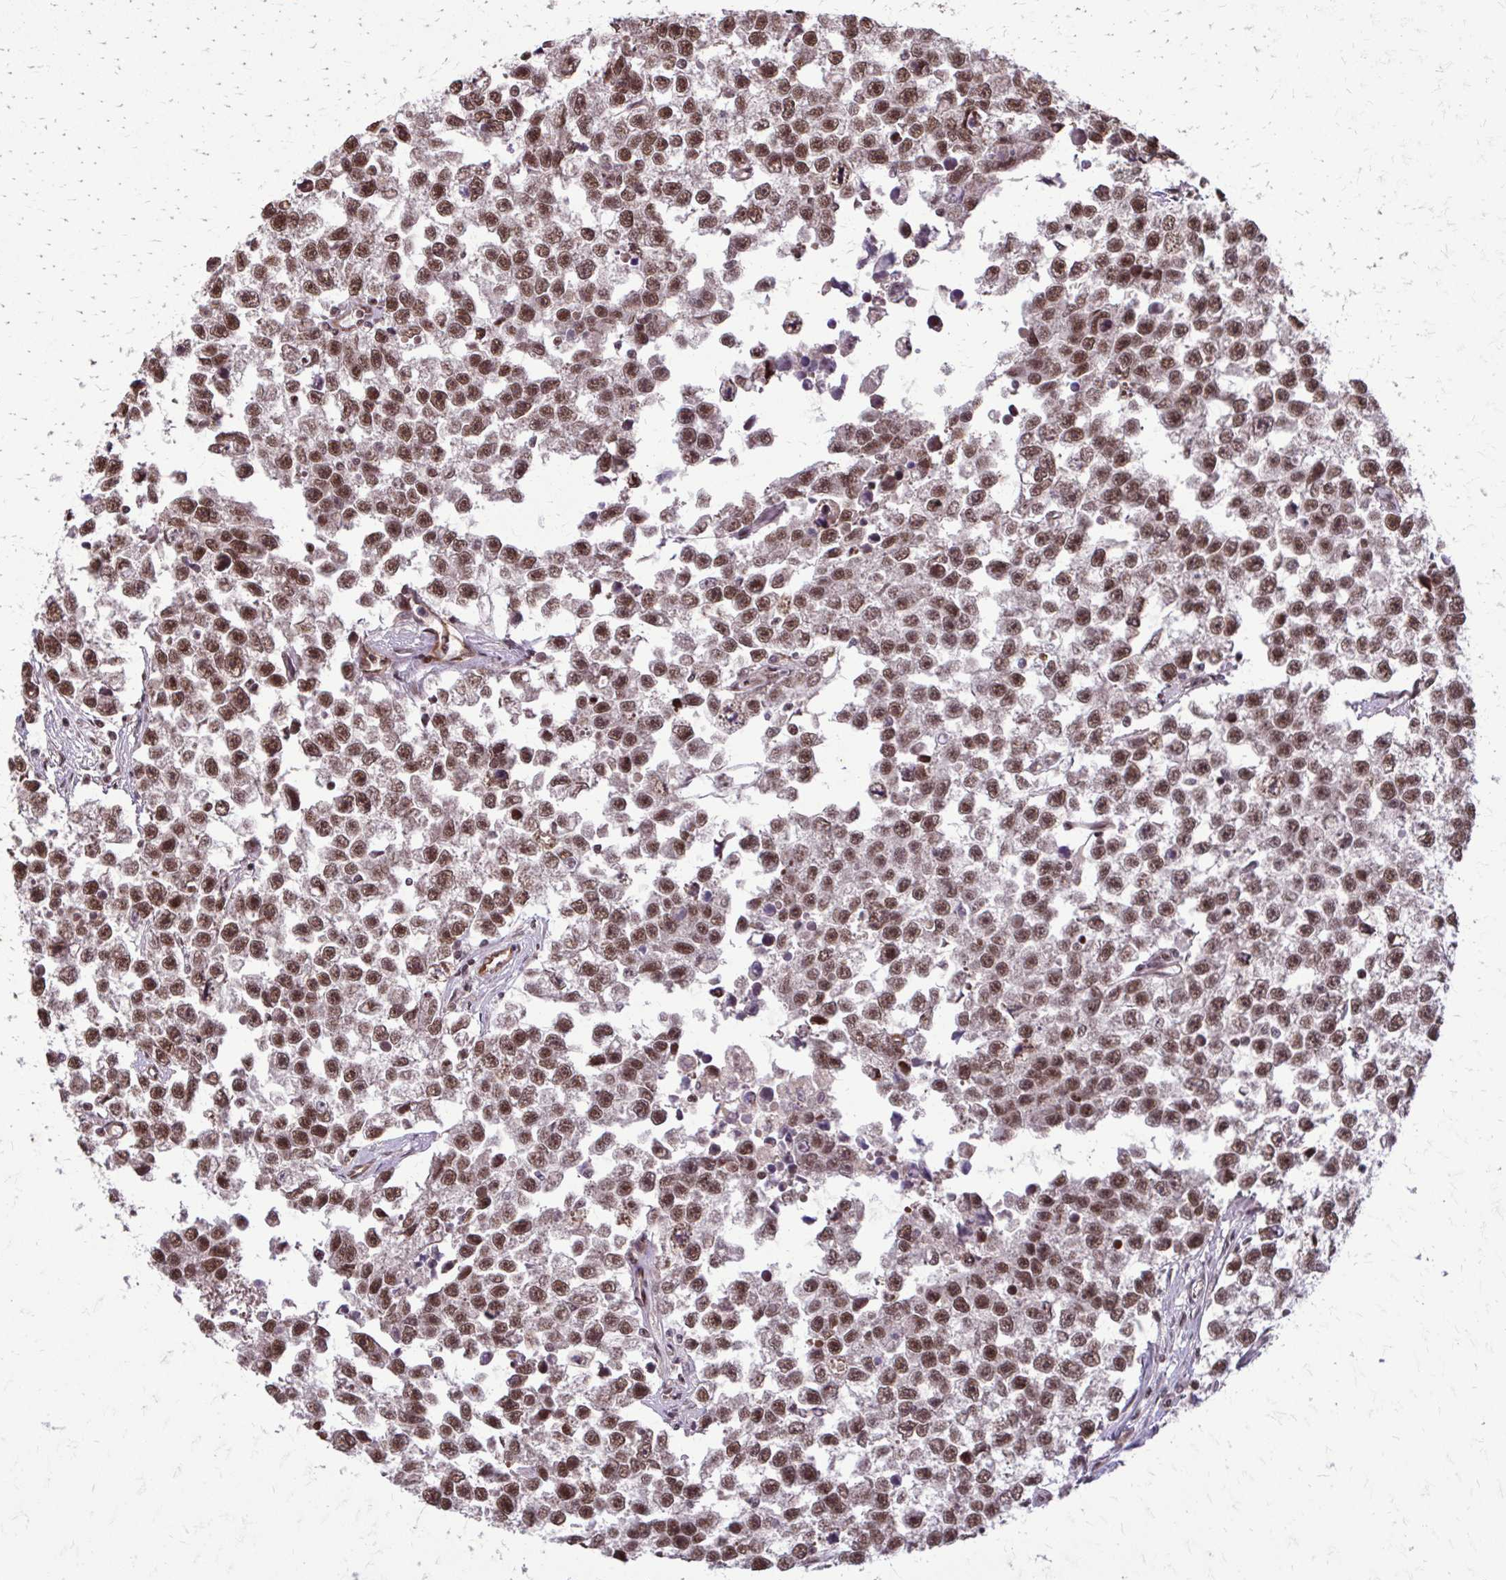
{"staining": {"intensity": "moderate", "quantity": ">75%", "location": "nuclear"}, "tissue": "testis cancer", "cell_type": "Tumor cells", "image_type": "cancer", "snomed": [{"axis": "morphology", "description": "Seminoma, NOS"}, {"axis": "topography", "description": "Testis"}], "caption": "This photomicrograph exhibits testis seminoma stained with immunohistochemistry (IHC) to label a protein in brown. The nuclear of tumor cells show moderate positivity for the protein. Nuclei are counter-stained blue.", "gene": "SS18", "patient": {"sex": "male", "age": 26}}